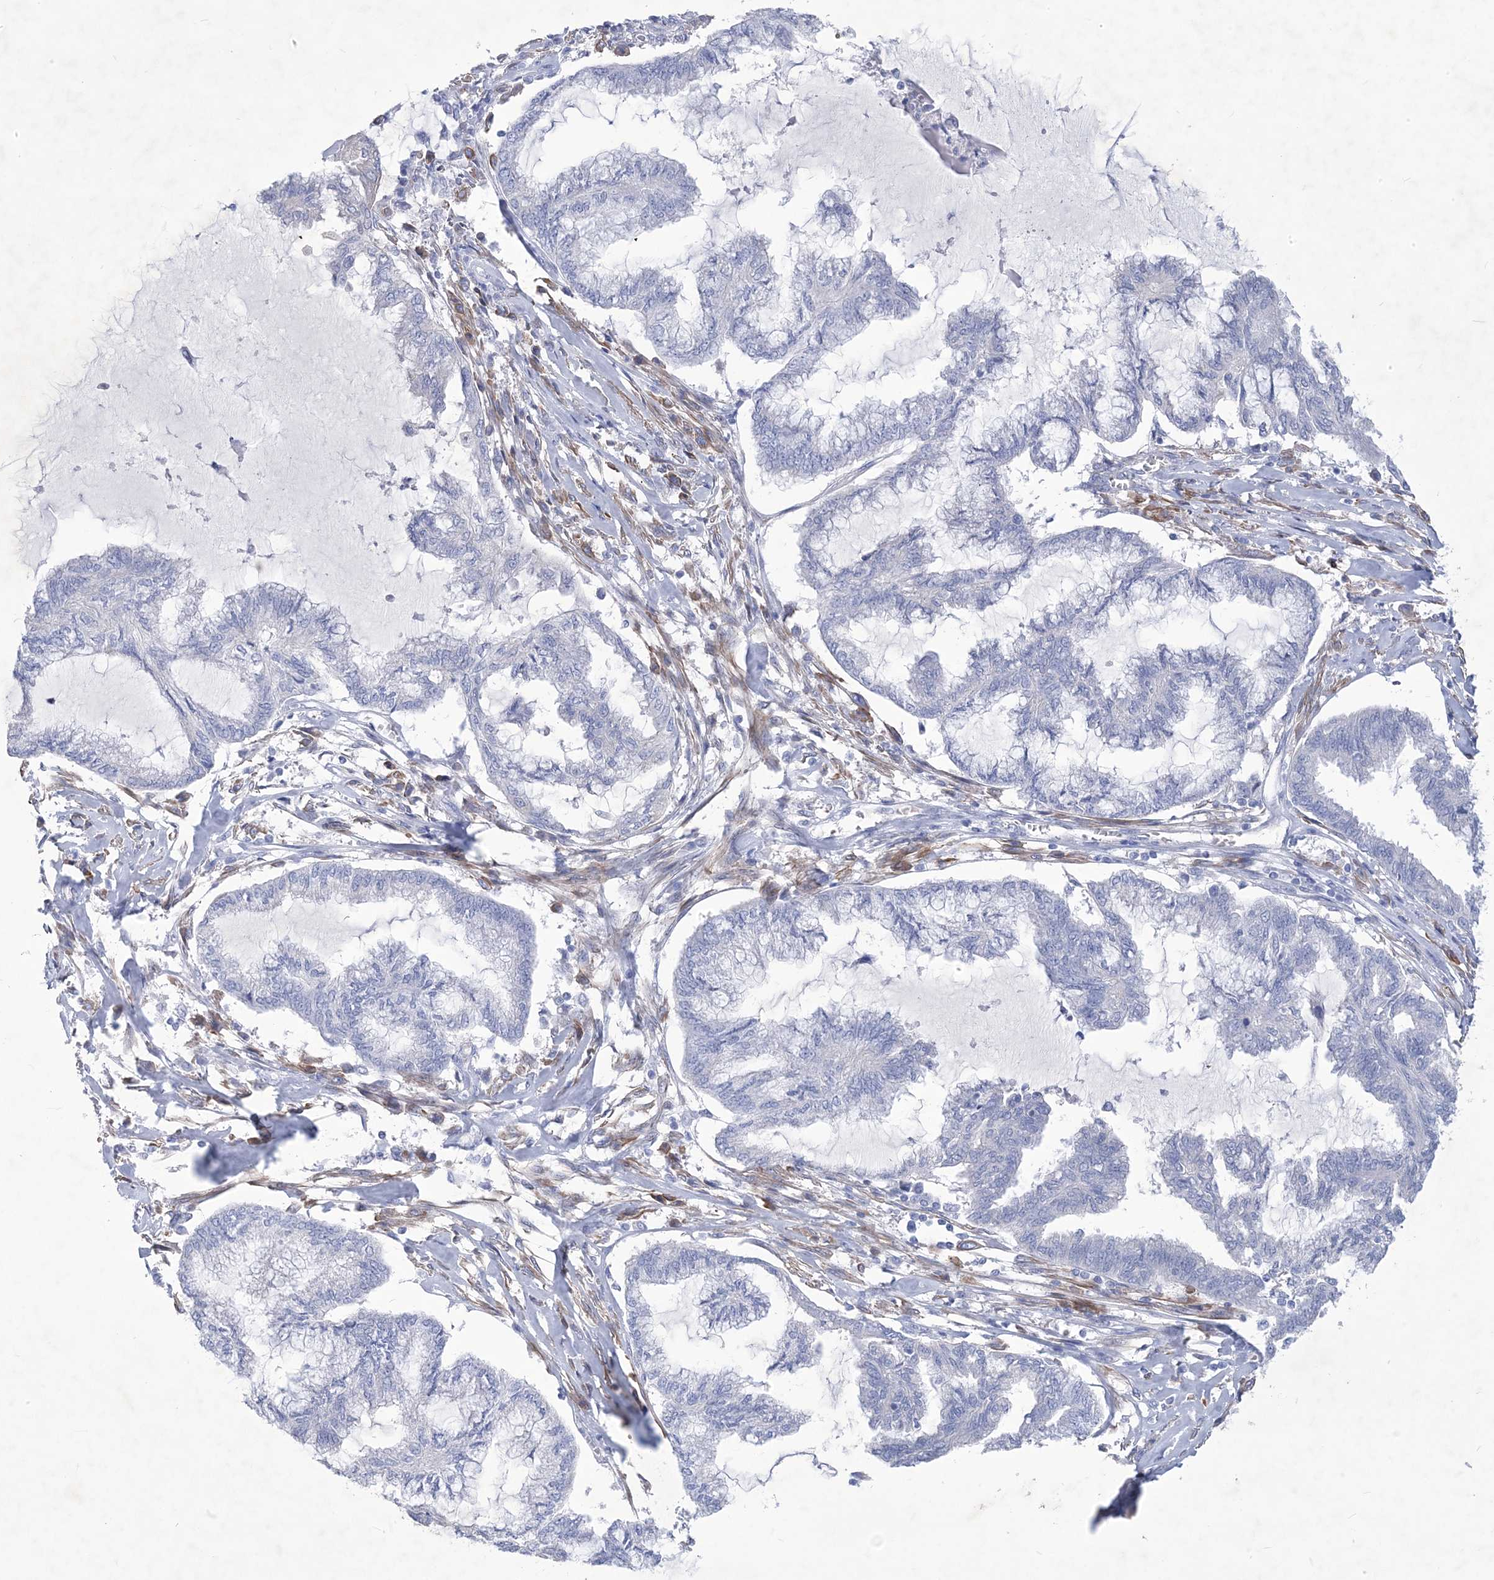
{"staining": {"intensity": "negative", "quantity": "none", "location": "none"}, "tissue": "endometrial cancer", "cell_type": "Tumor cells", "image_type": "cancer", "snomed": [{"axis": "morphology", "description": "Adenocarcinoma, NOS"}, {"axis": "topography", "description": "Endometrium"}], "caption": "A micrograph of endometrial cancer stained for a protein displays no brown staining in tumor cells. The staining was performed using DAB to visualize the protein expression in brown, while the nuclei were stained in blue with hematoxylin (Magnification: 20x).", "gene": "WDR74", "patient": {"sex": "female", "age": 86}}